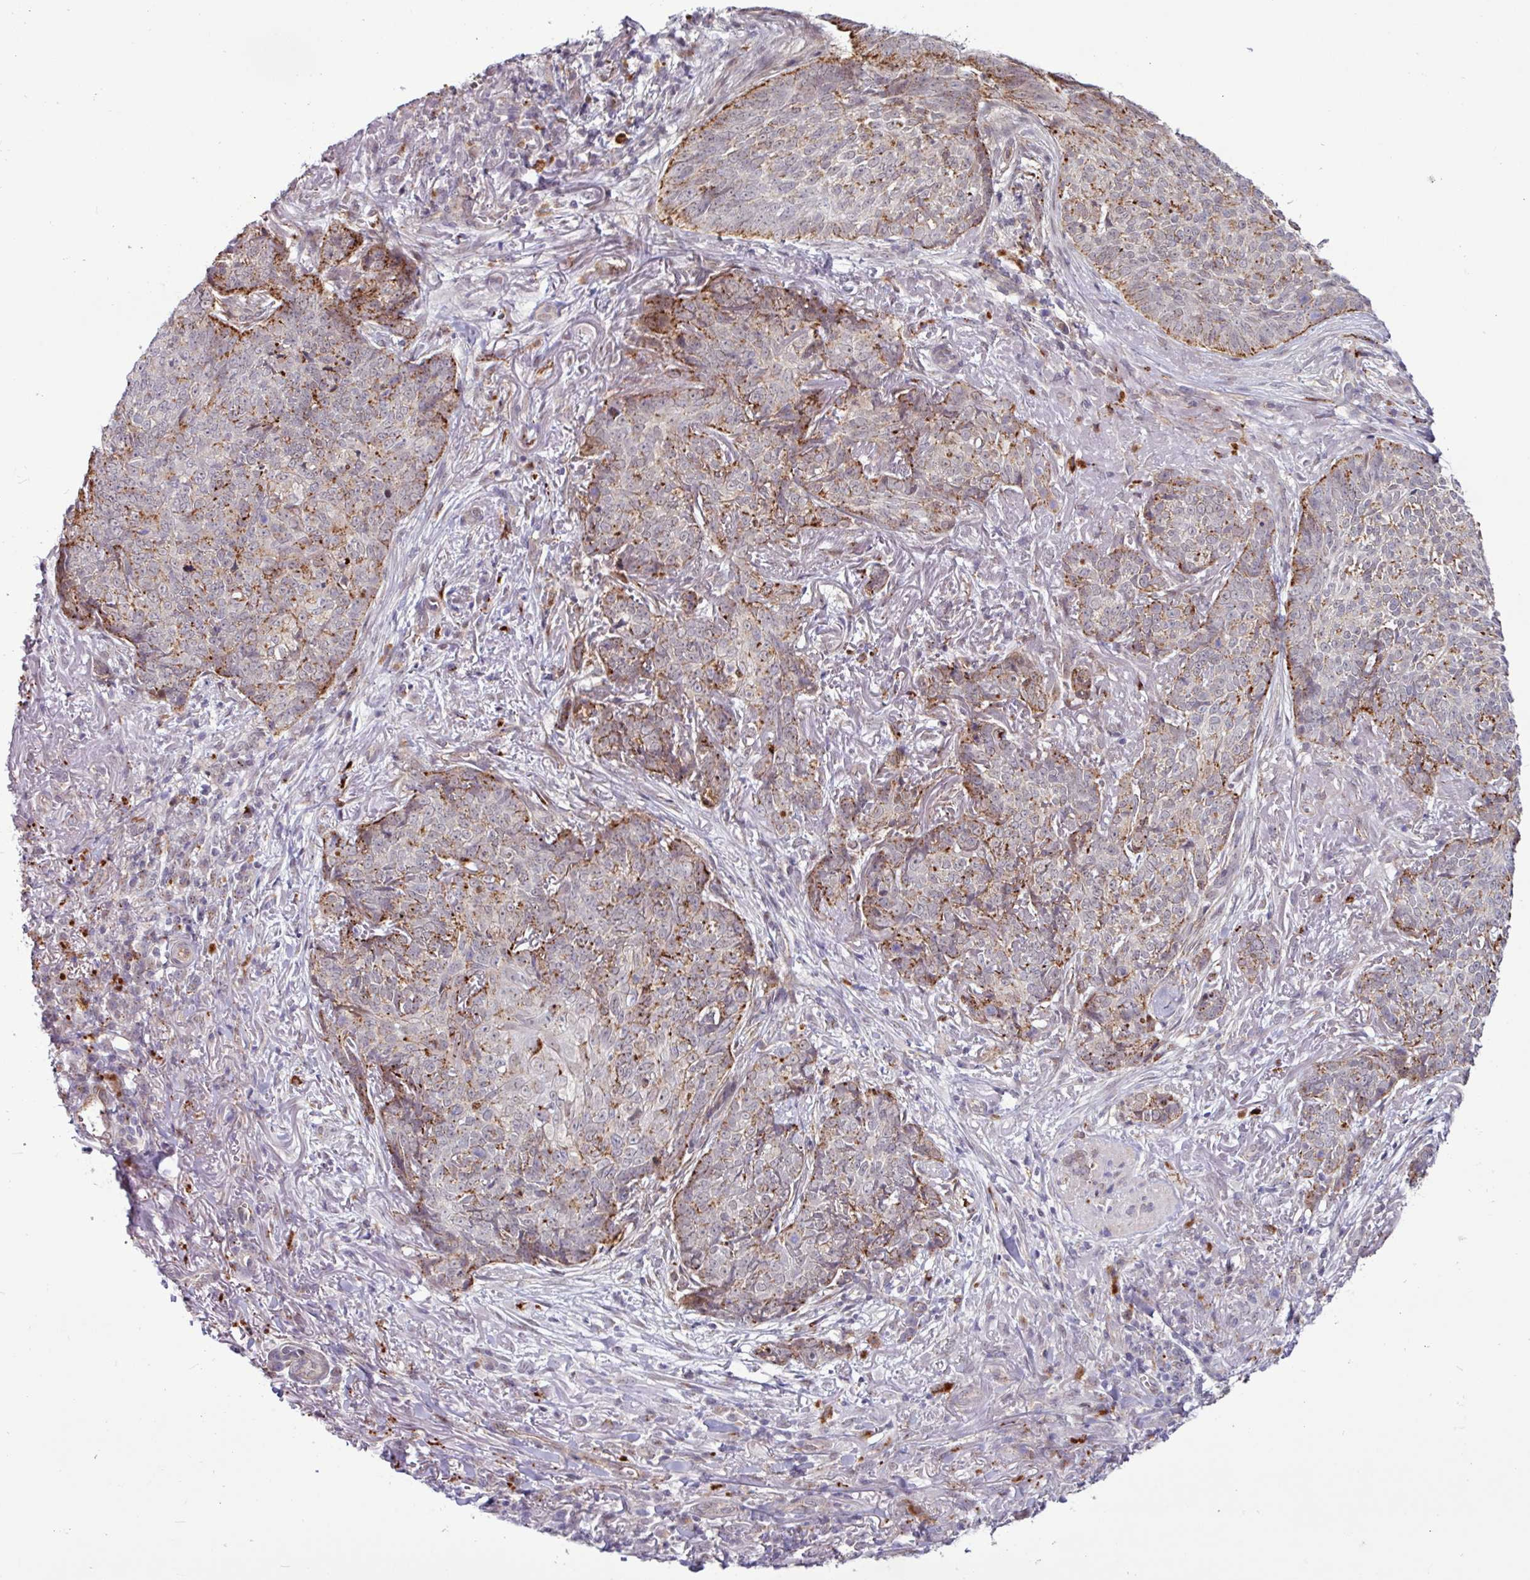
{"staining": {"intensity": "moderate", "quantity": "25%-75%", "location": "cytoplasmic/membranous"}, "tissue": "skin cancer", "cell_type": "Tumor cells", "image_type": "cancer", "snomed": [{"axis": "morphology", "description": "Basal cell carcinoma"}, {"axis": "topography", "description": "Skin"}, {"axis": "topography", "description": "Skin of face"}], "caption": "This micrograph exhibits IHC staining of basal cell carcinoma (skin), with medium moderate cytoplasmic/membranous positivity in approximately 25%-75% of tumor cells.", "gene": "AMIGO2", "patient": {"sex": "female", "age": 95}}